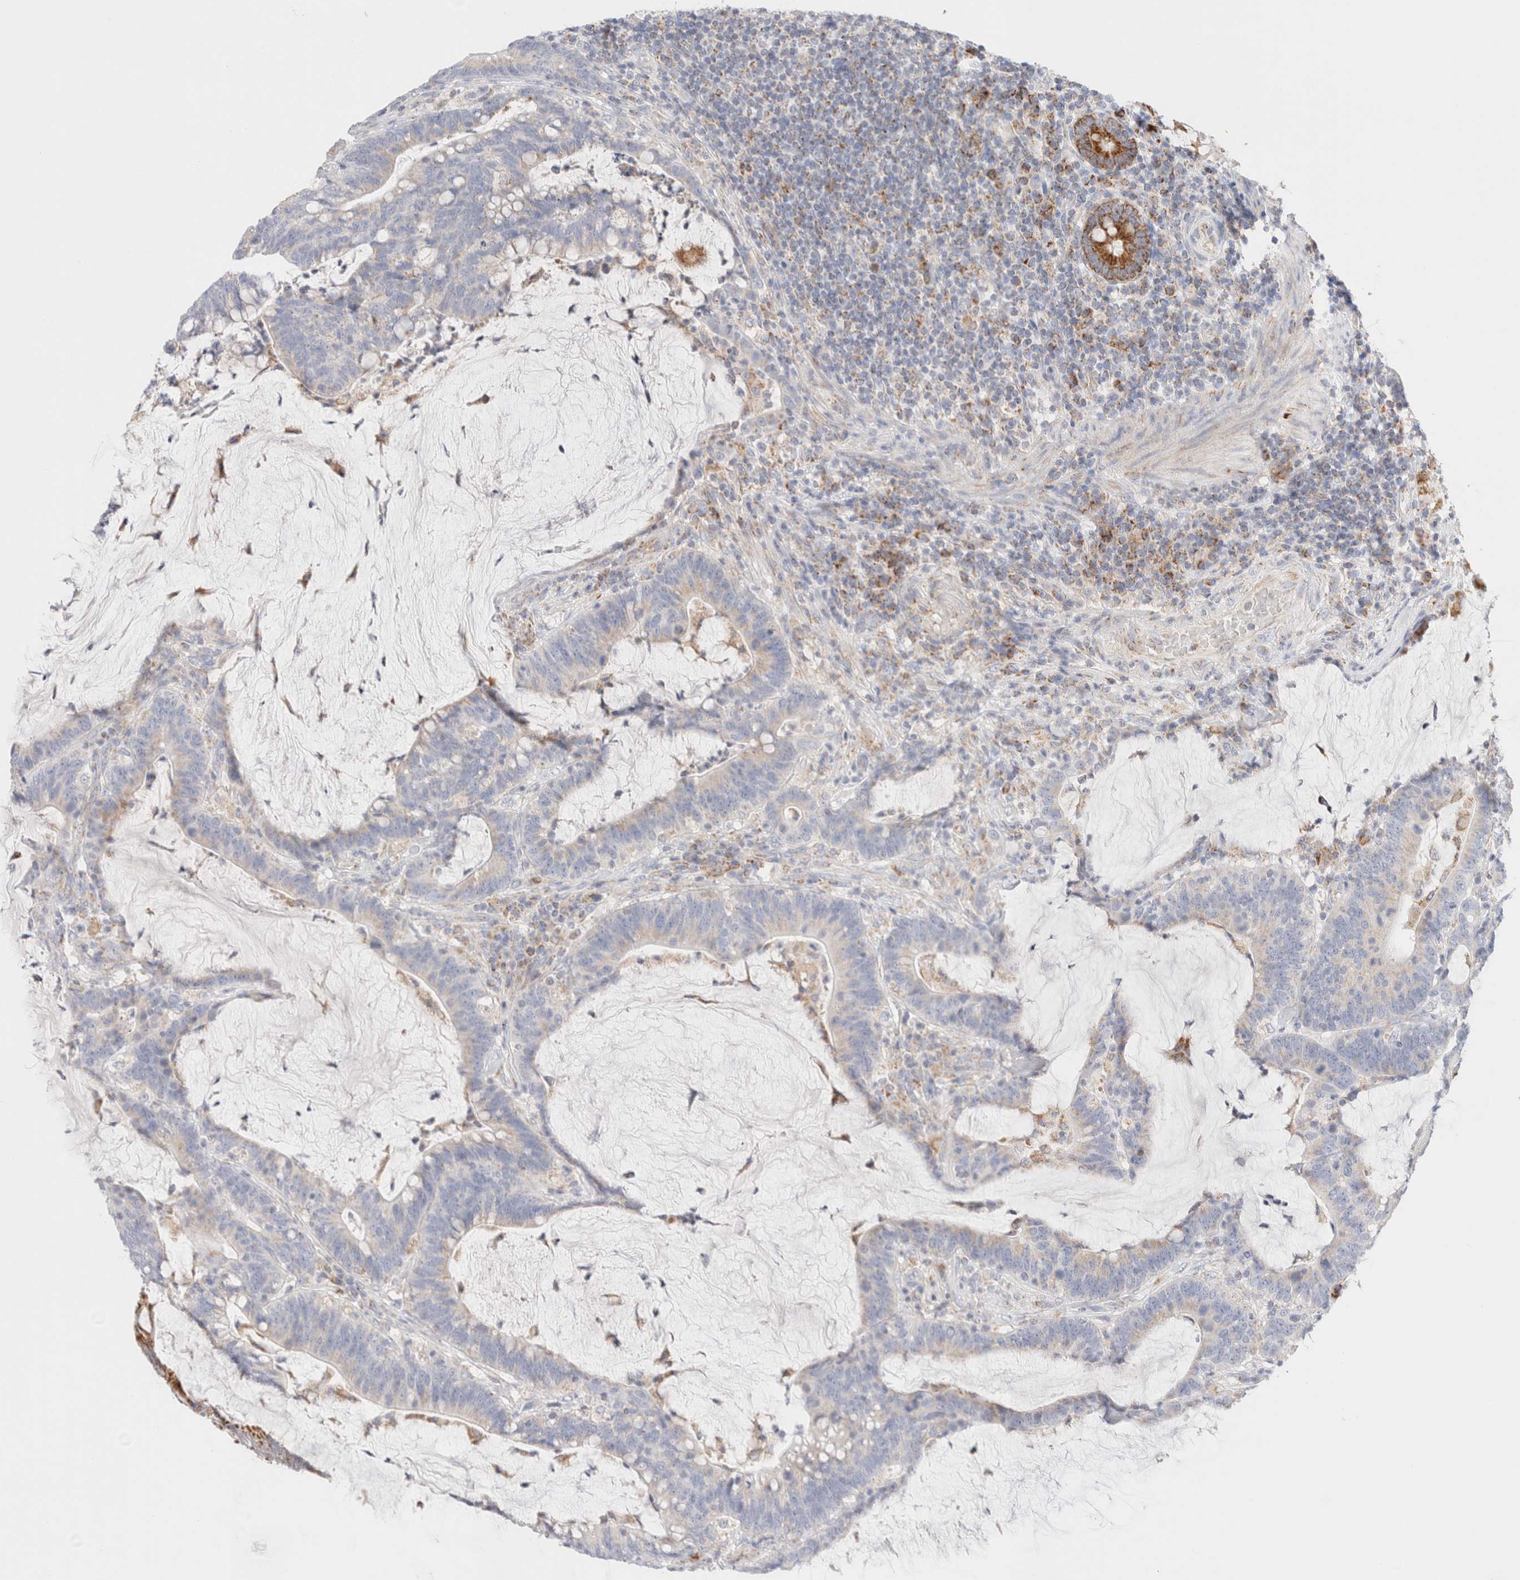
{"staining": {"intensity": "weak", "quantity": "<25%", "location": "cytoplasmic/membranous"}, "tissue": "colorectal cancer", "cell_type": "Tumor cells", "image_type": "cancer", "snomed": [{"axis": "morphology", "description": "Adenocarcinoma, NOS"}, {"axis": "topography", "description": "Colon"}], "caption": "High power microscopy photomicrograph of an immunohistochemistry micrograph of adenocarcinoma (colorectal), revealing no significant positivity in tumor cells. (DAB (3,3'-diaminobenzidine) immunohistochemistry (IHC) visualized using brightfield microscopy, high magnification).", "gene": "ATP6V1C1", "patient": {"sex": "female", "age": 66}}